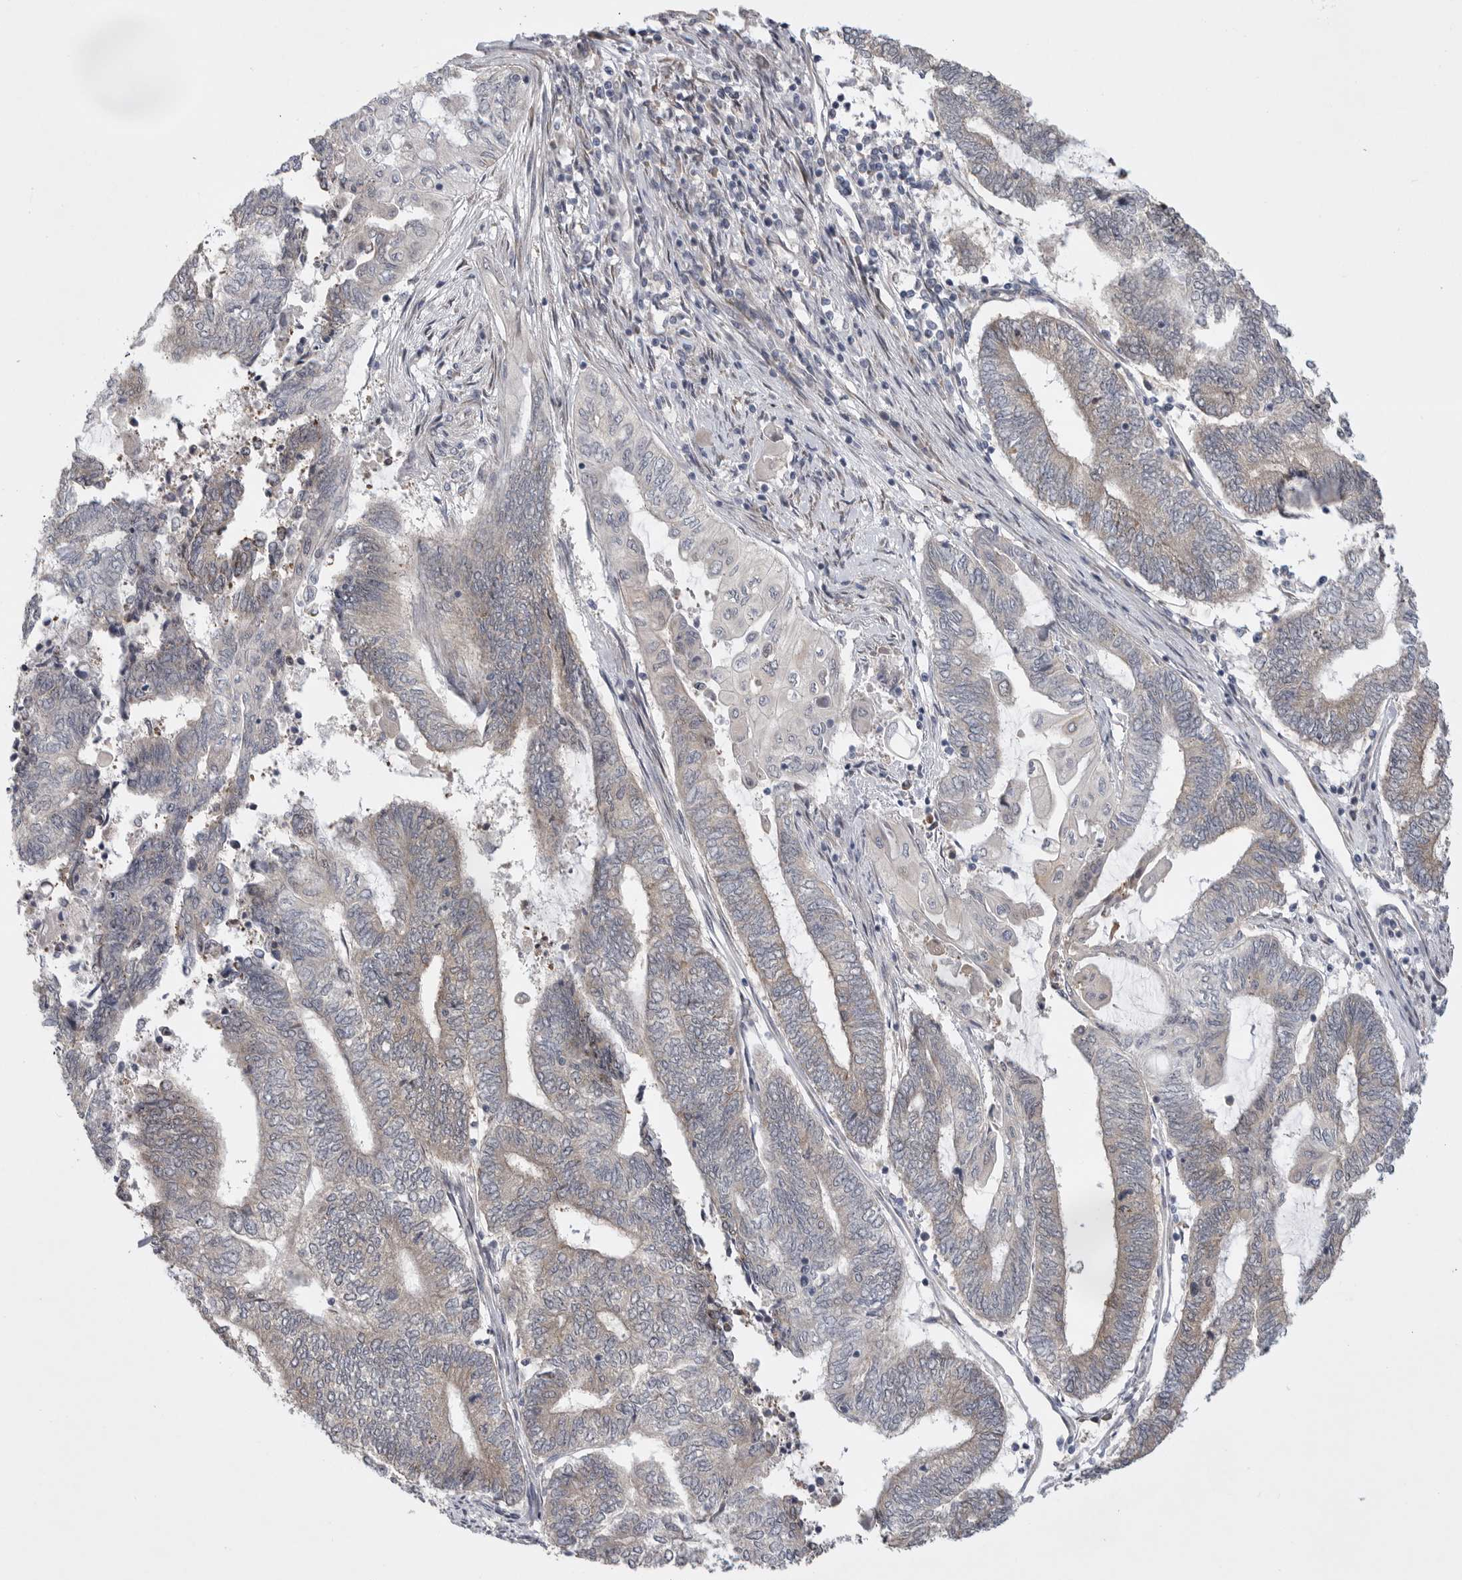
{"staining": {"intensity": "weak", "quantity": "<25%", "location": "cytoplasmic/membranous"}, "tissue": "endometrial cancer", "cell_type": "Tumor cells", "image_type": "cancer", "snomed": [{"axis": "morphology", "description": "Adenocarcinoma, NOS"}, {"axis": "topography", "description": "Uterus"}, {"axis": "topography", "description": "Endometrium"}], "caption": "Immunohistochemical staining of human endometrial cancer (adenocarcinoma) reveals no significant expression in tumor cells.", "gene": "FBXO43", "patient": {"sex": "female", "age": 70}}